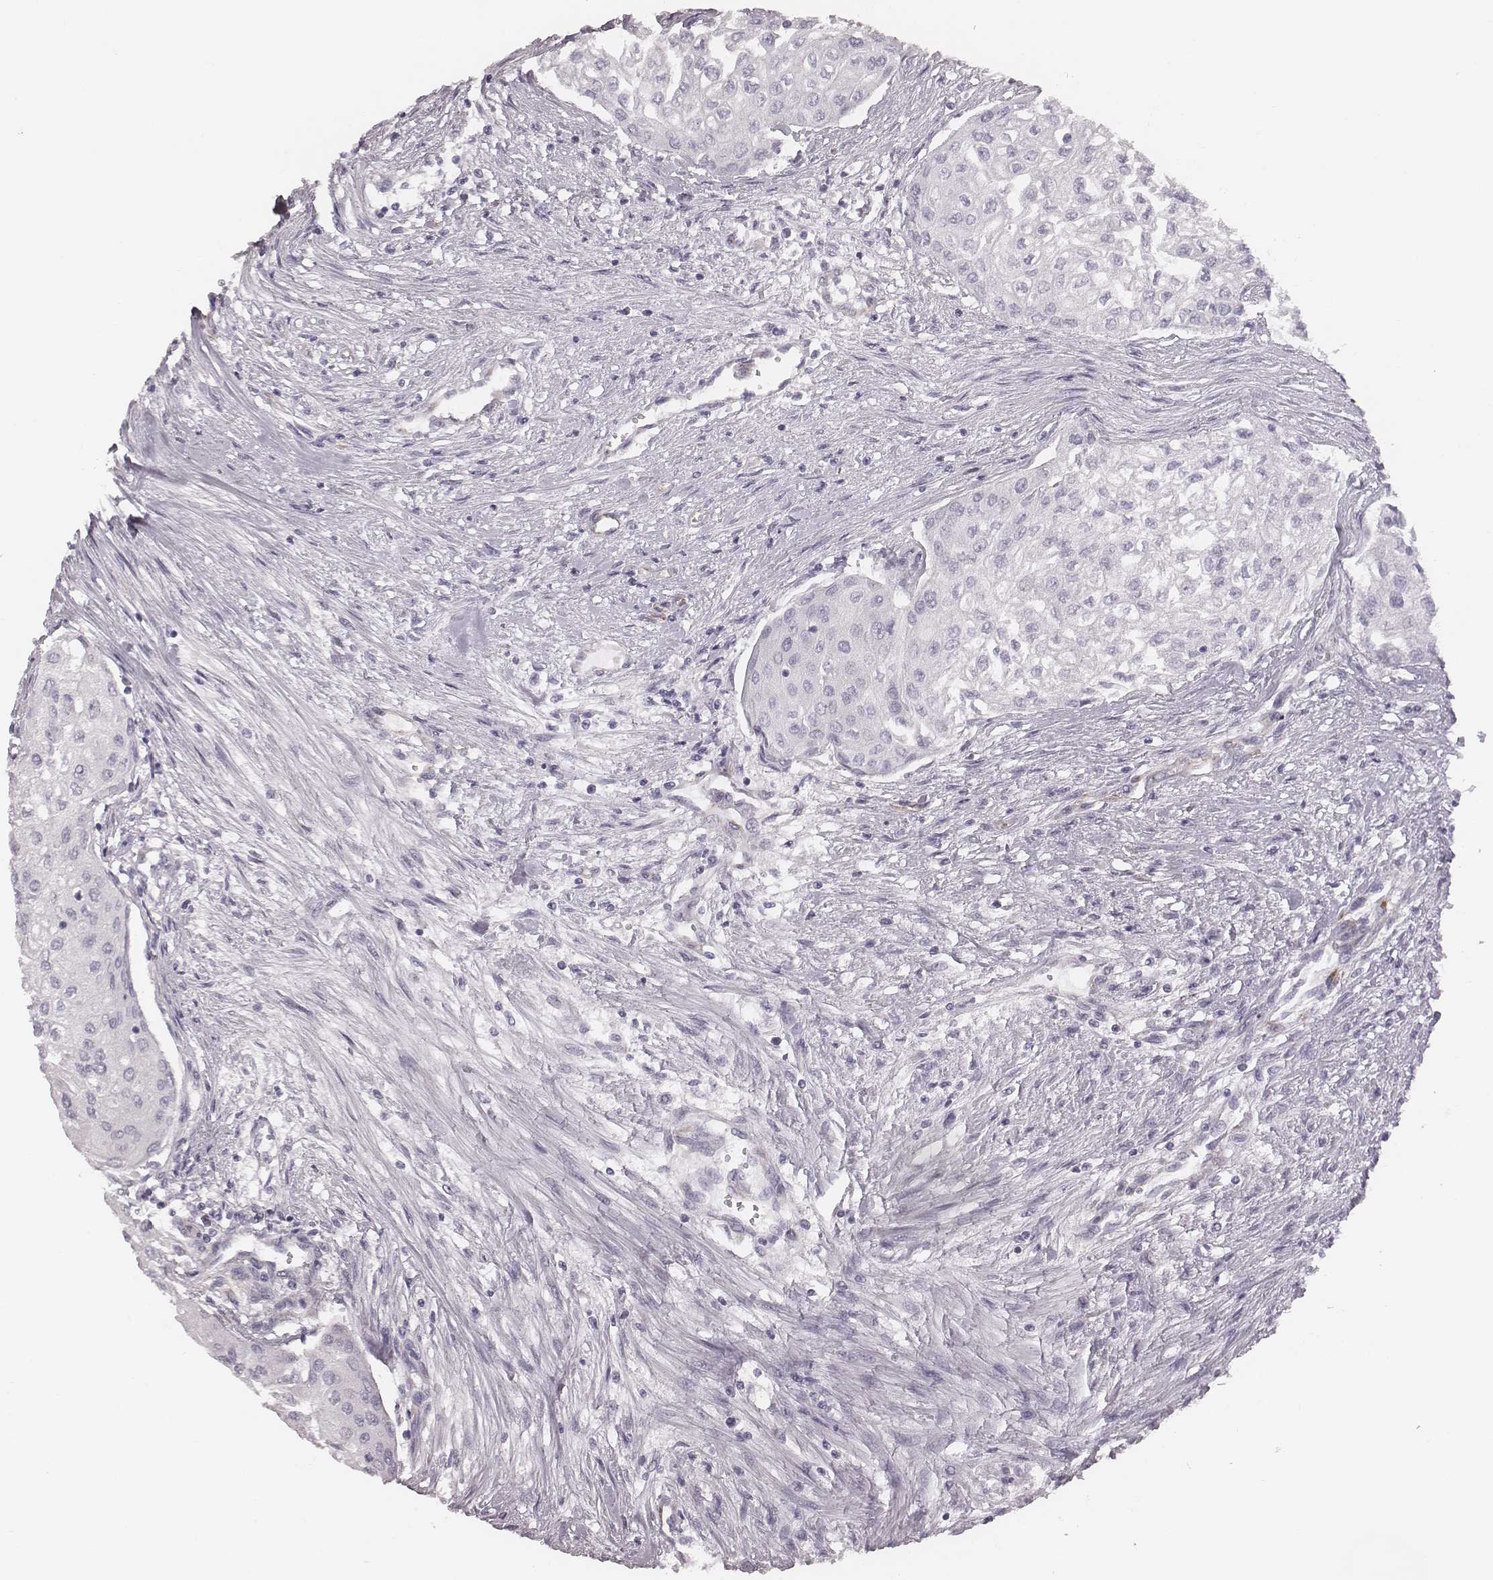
{"staining": {"intensity": "negative", "quantity": "none", "location": "none"}, "tissue": "urothelial cancer", "cell_type": "Tumor cells", "image_type": "cancer", "snomed": [{"axis": "morphology", "description": "Urothelial carcinoma, High grade"}, {"axis": "topography", "description": "Urinary bladder"}], "caption": "High power microscopy histopathology image of an IHC micrograph of urothelial cancer, revealing no significant positivity in tumor cells.", "gene": "SPA17", "patient": {"sex": "male", "age": 62}}